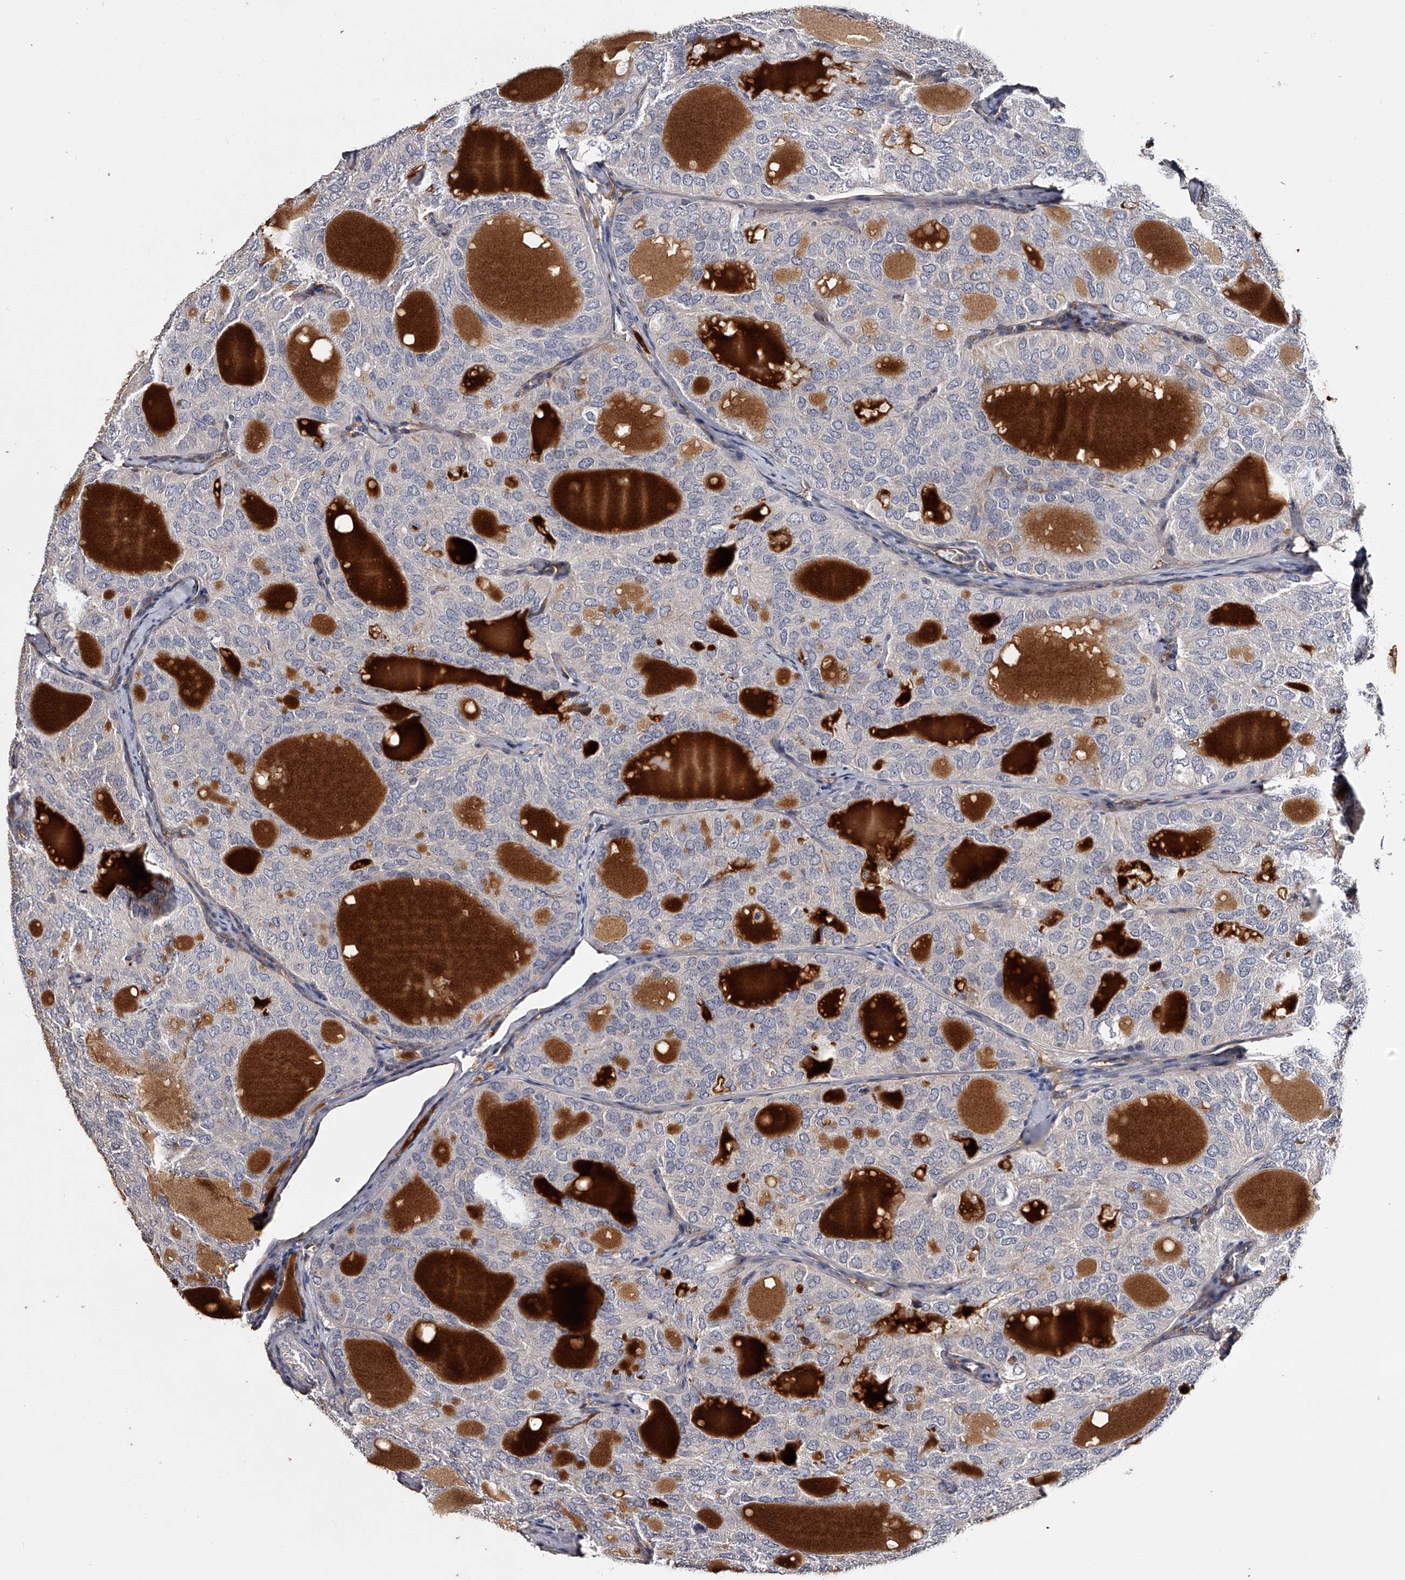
{"staining": {"intensity": "negative", "quantity": "none", "location": "none"}, "tissue": "thyroid cancer", "cell_type": "Tumor cells", "image_type": "cancer", "snomed": [{"axis": "morphology", "description": "Follicular adenoma carcinoma, NOS"}, {"axis": "topography", "description": "Thyroid gland"}], "caption": "Protein analysis of thyroid follicular adenoma carcinoma shows no significant expression in tumor cells. (DAB (3,3'-diaminobenzidine) immunohistochemistry (IHC) with hematoxylin counter stain).", "gene": "MDN1", "patient": {"sex": "male", "age": 75}}